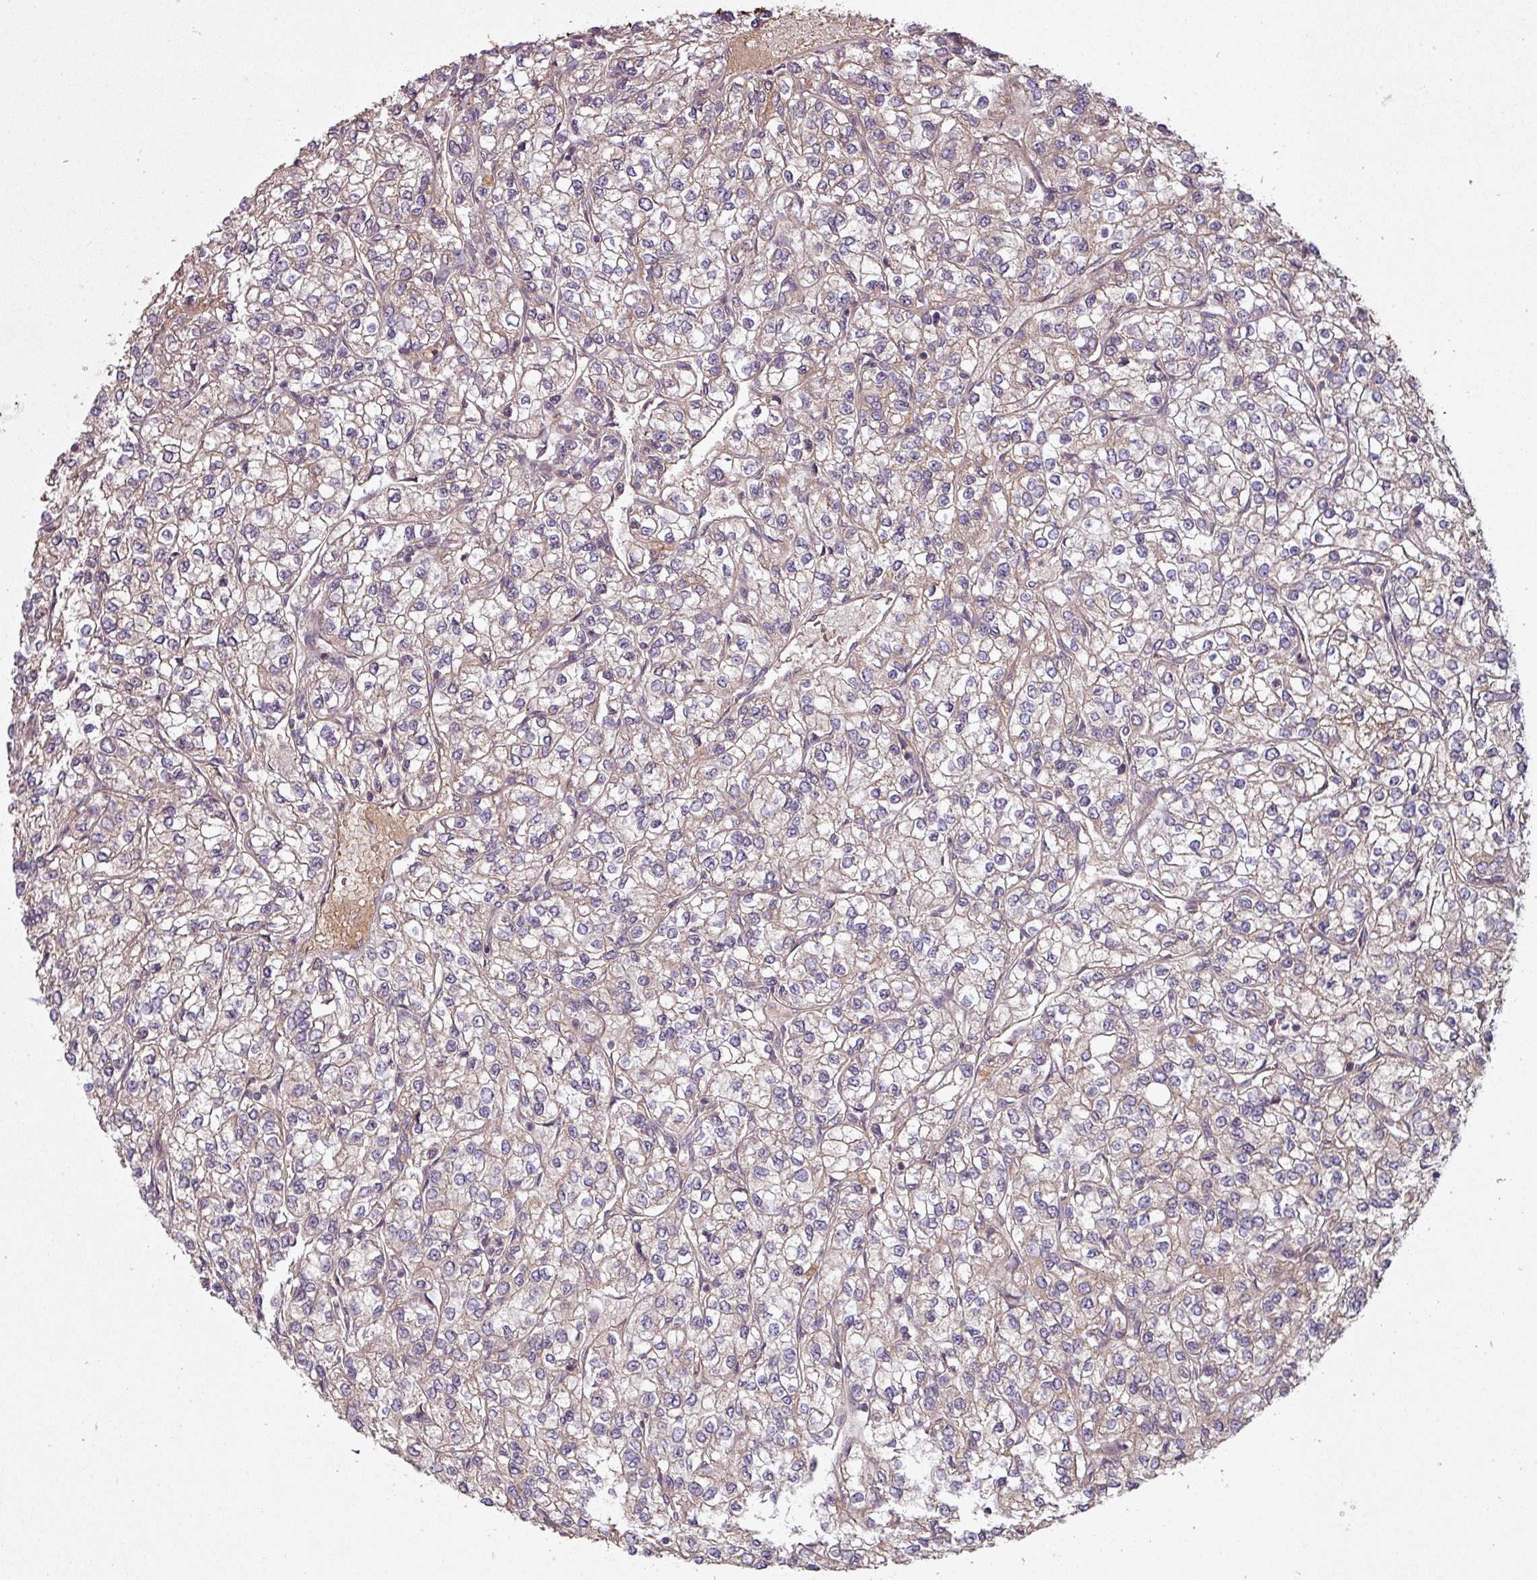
{"staining": {"intensity": "negative", "quantity": "none", "location": "none"}, "tissue": "renal cancer", "cell_type": "Tumor cells", "image_type": "cancer", "snomed": [{"axis": "morphology", "description": "Adenocarcinoma, NOS"}, {"axis": "topography", "description": "Kidney"}], "caption": "Immunohistochemistry photomicrograph of adenocarcinoma (renal) stained for a protein (brown), which displays no staining in tumor cells. The staining was performed using DAB (3,3'-diaminobenzidine) to visualize the protein expression in brown, while the nuclei were stained in blue with hematoxylin (Magnification: 20x).", "gene": "SNRNP25", "patient": {"sex": "male", "age": 80}}